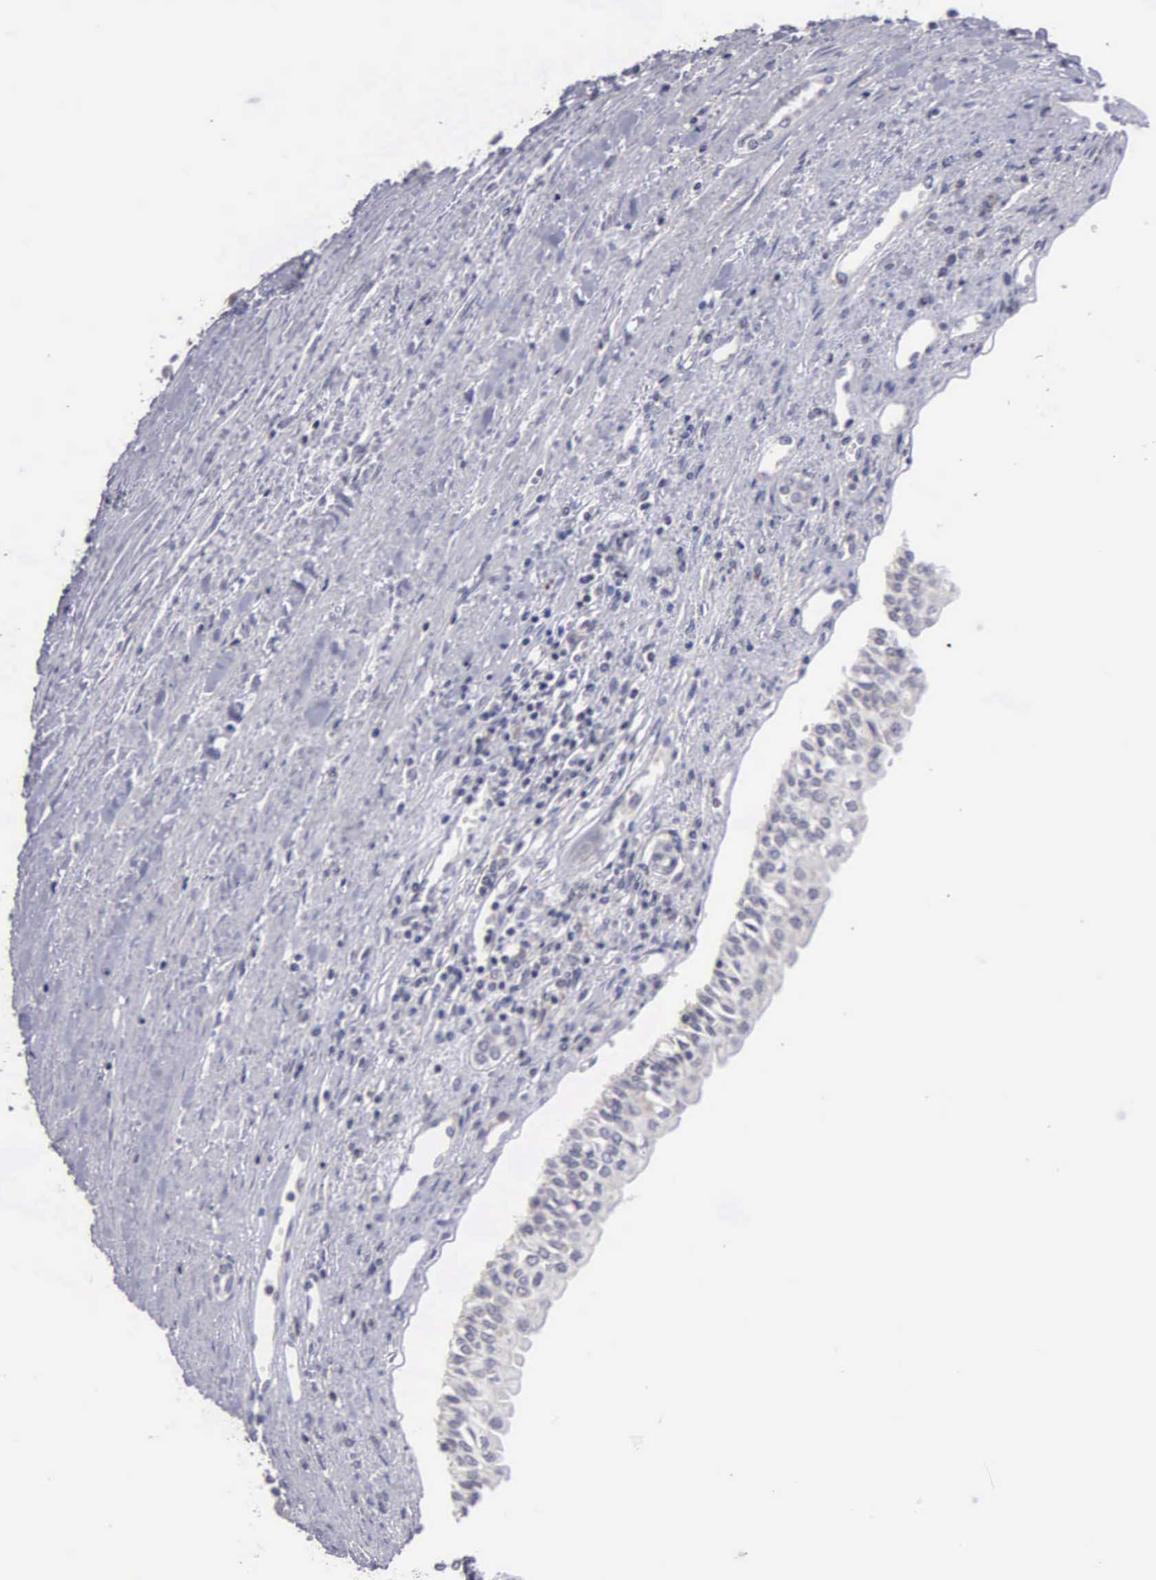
{"staining": {"intensity": "negative", "quantity": "none", "location": "none"}, "tissue": "renal cancer", "cell_type": "Tumor cells", "image_type": "cancer", "snomed": [{"axis": "morphology", "description": "Adenocarcinoma, NOS"}, {"axis": "topography", "description": "Kidney"}], "caption": "This is an immunohistochemistry (IHC) image of adenocarcinoma (renal). There is no positivity in tumor cells.", "gene": "BRD1", "patient": {"sex": "male", "age": 56}}